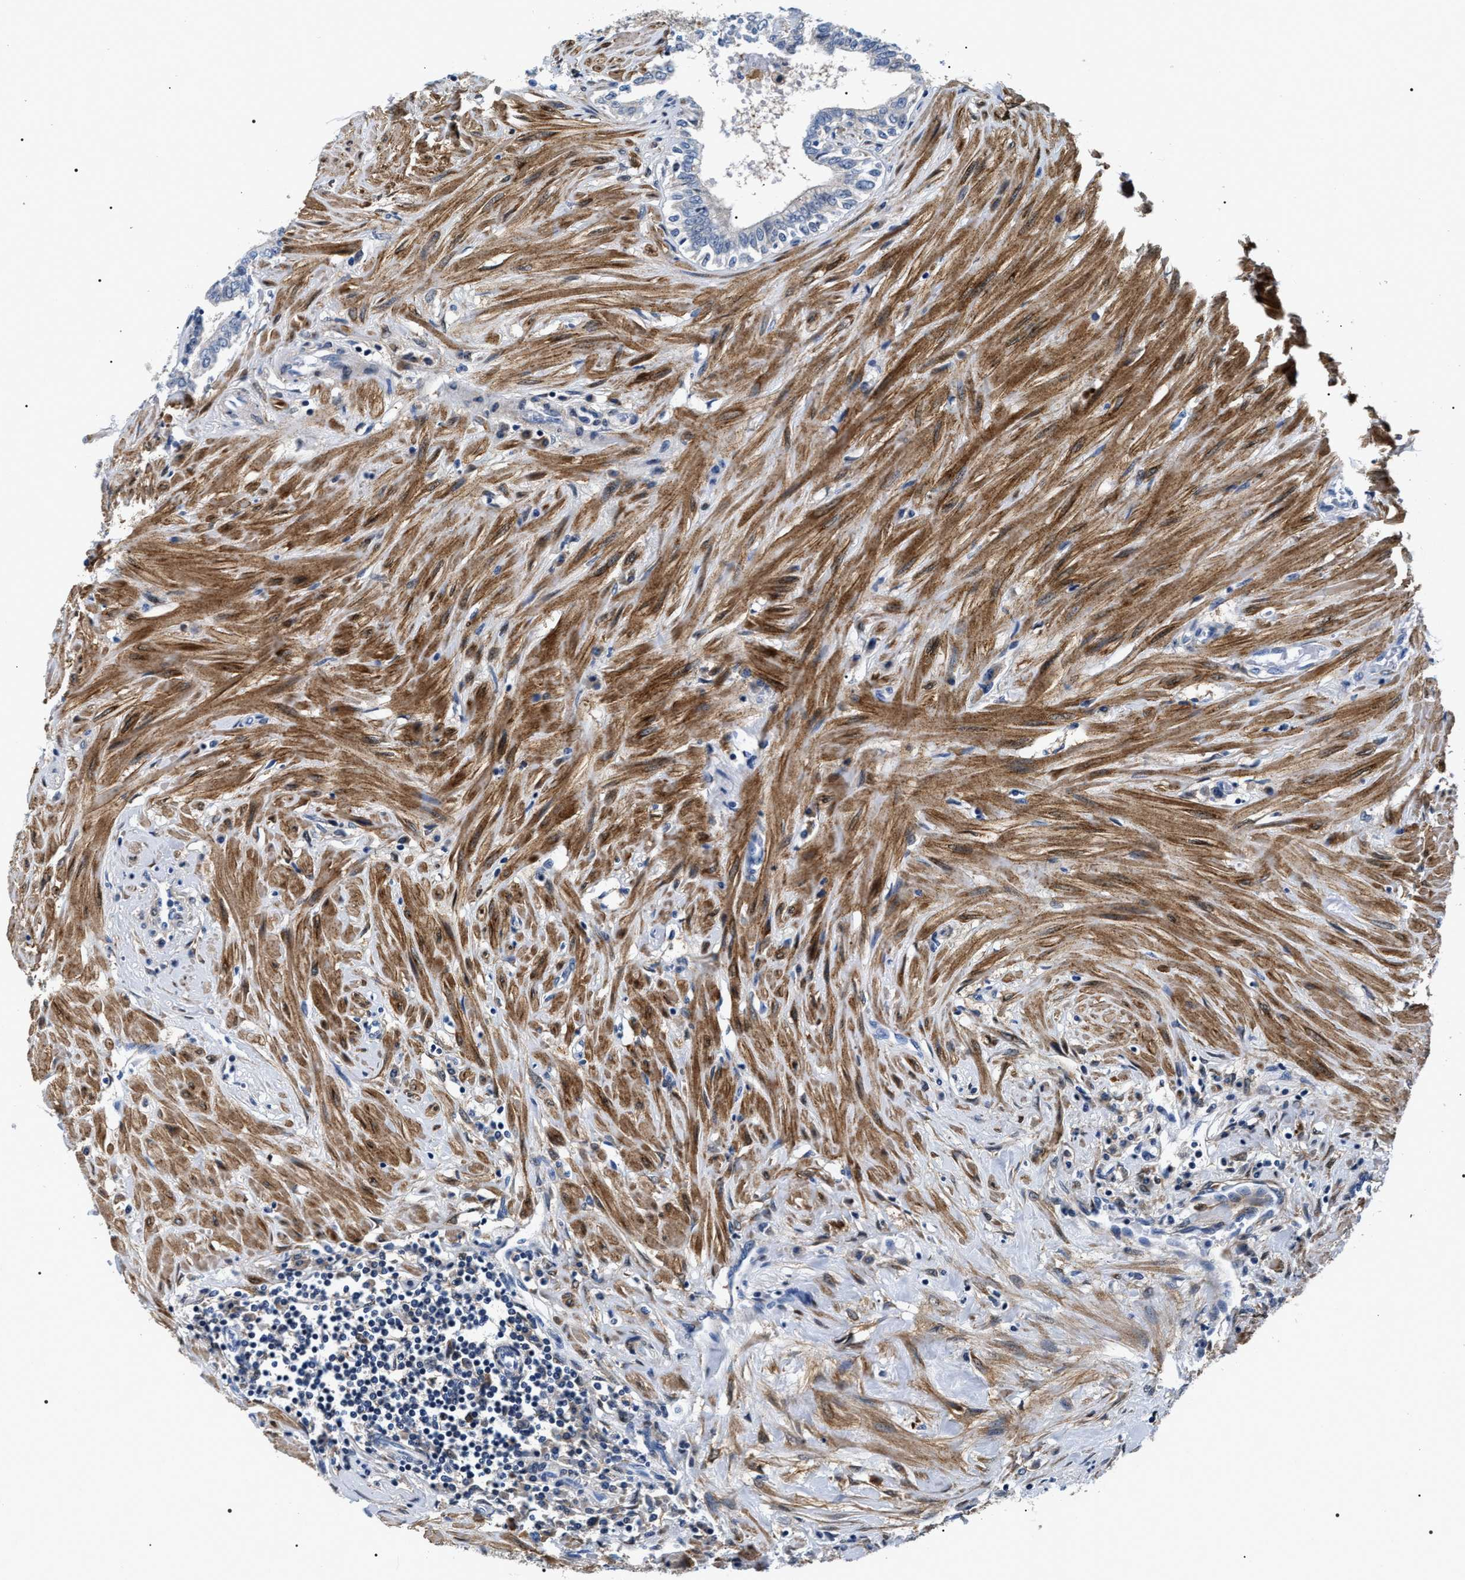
{"staining": {"intensity": "negative", "quantity": "none", "location": "none"}, "tissue": "seminal vesicle", "cell_type": "Glandular cells", "image_type": "normal", "snomed": [{"axis": "morphology", "description": "Normal tissue, NOS"}, {"axis": "morphology", "description": "Adenocarcinoma, High grade"}, {"axis": "topography", "description": "Prostate"}, {"axis": "topography", "description": "Seminal veicle"}], "caption": "A histopathology image of seminal vesicle stained for a protein shows no brown staining in glandular cells. The staining is performed using DAB brown chromogen with nuclei counter-stained in using hematoxylin.", "gene": "BAG2", "patient": {"sex": "male", "age": 55}}